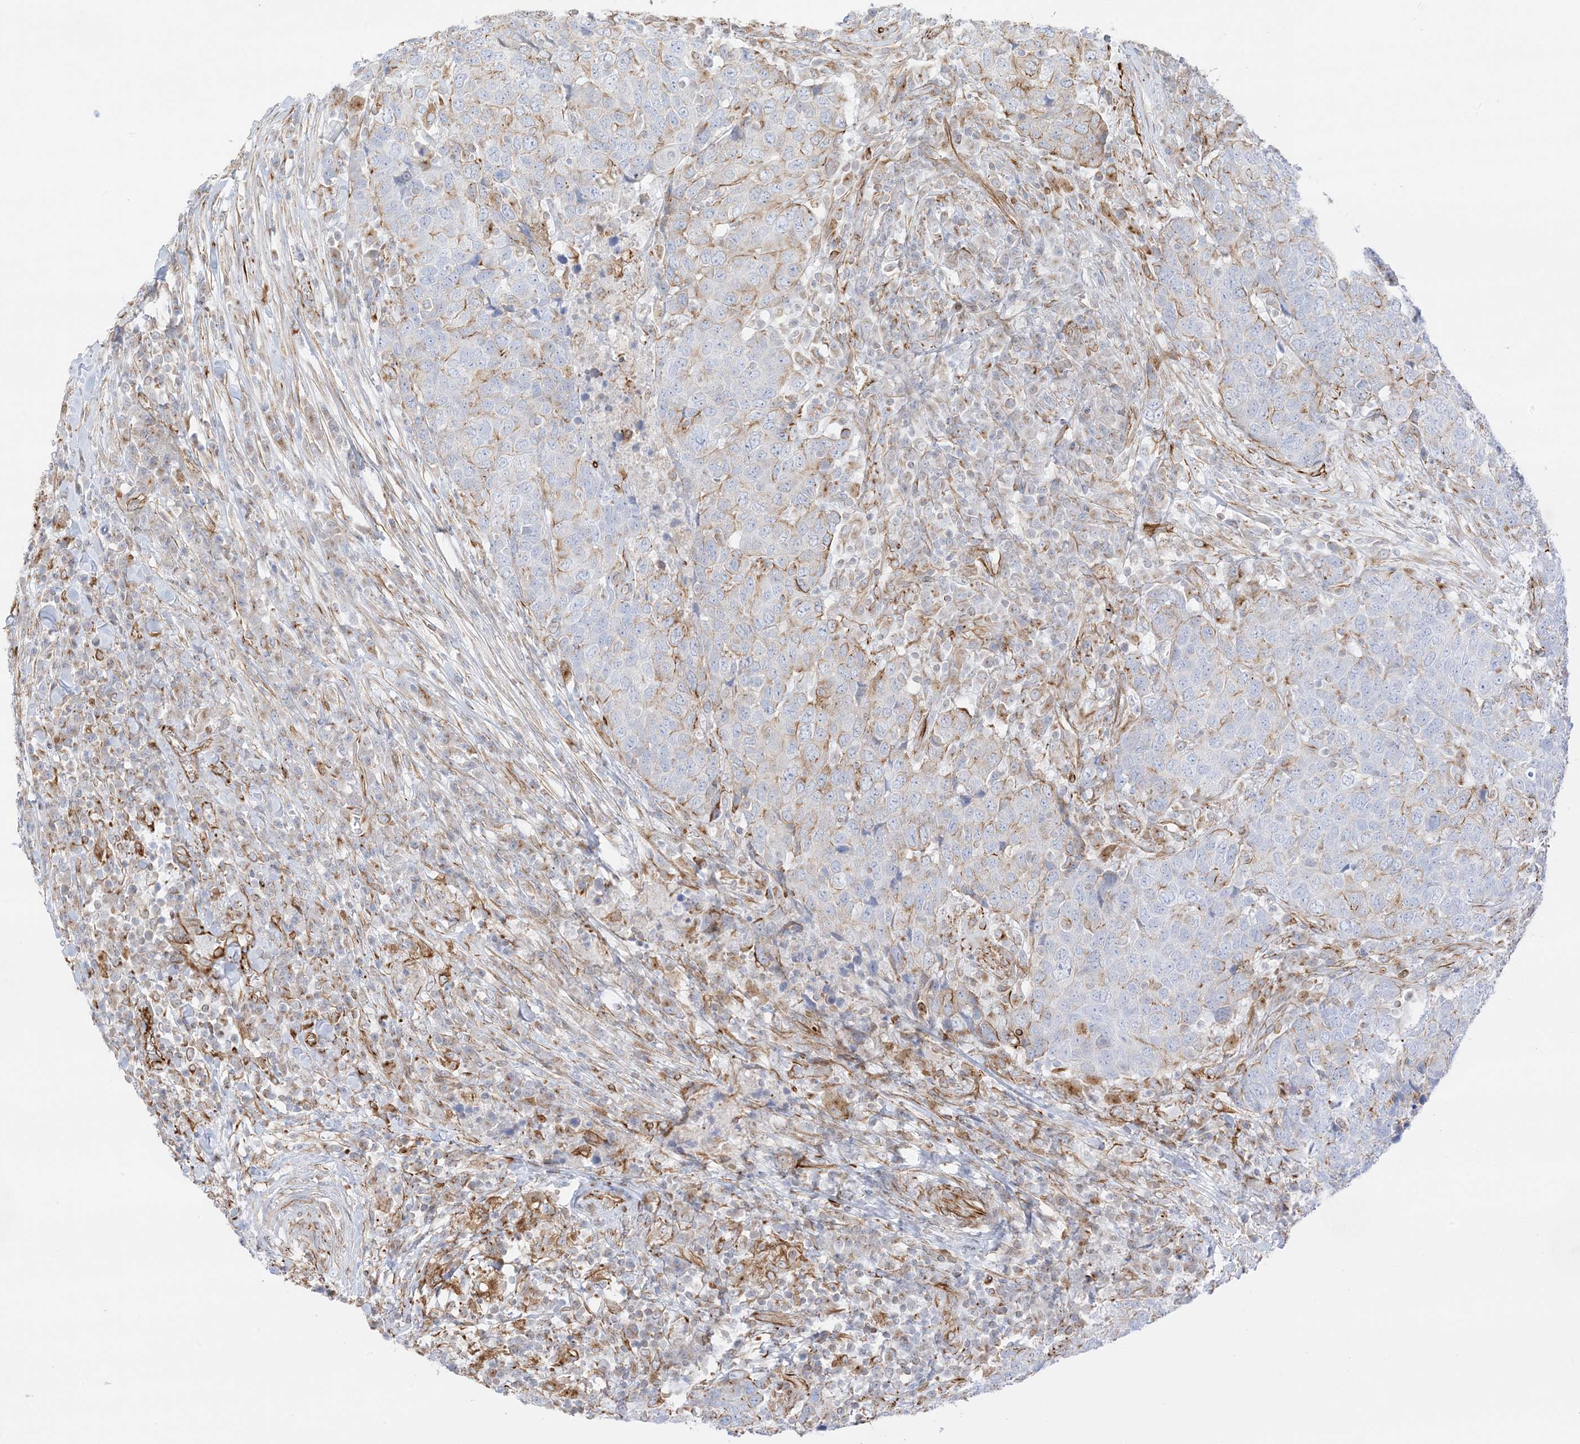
{"staining": {"intensity": "moderate", "quantity": "<25%", "location": "cytoplasmic/membranous"}, "tissue": "head and neck cancer", "cell_type": "Tumor cells", "image_type": "cancer", "snomed": [{"axis": "morphology", "description": "Squamous cell carcinoma, NOS"}, {"axis": "topography", "description": "Head-Neck"}], "caption": "Protein expression by IHC demonstrates moderate cytoplasmic/membranous staining in about <25% of tumor cells in head and neck squamous cell carcinoma.", "gene": "PID1", "patient": {"sex": "male", "age": 66}}